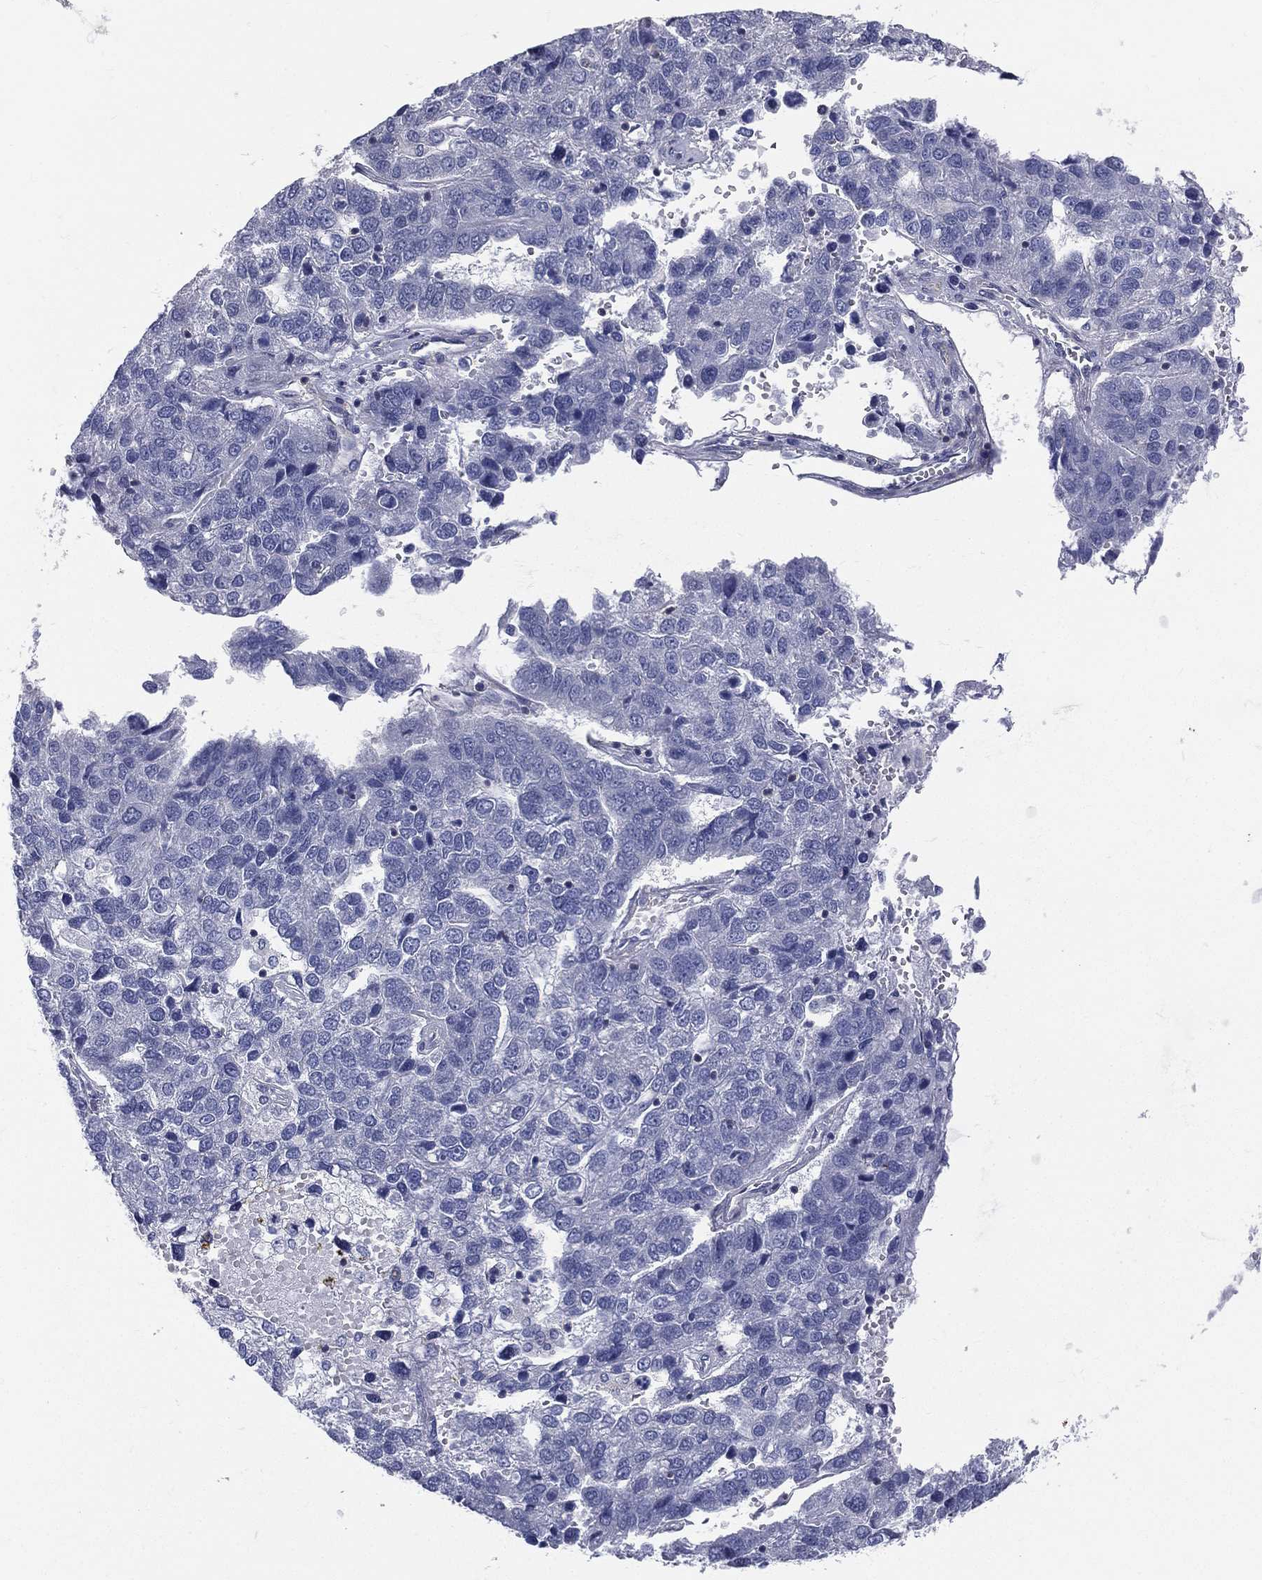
{"staining": {"intensity": "negative", "quantity": "none", "location": "none"}, "tissue": "pancreatic cancer", "cell_type": "Tumor cells", "image_type": "cancer", "snomed": [{"axis": "morphology", "description": "Adenocarcinoma, NOS"}, {"axis": "topography", "description": "Pancreas"}], "caption": "There is no significant expression in tumor cells of pancreatic cancer (adenocarcinoma).", "gene": "ETNPPL", "patient": {"sex": "female", "age": 61}}